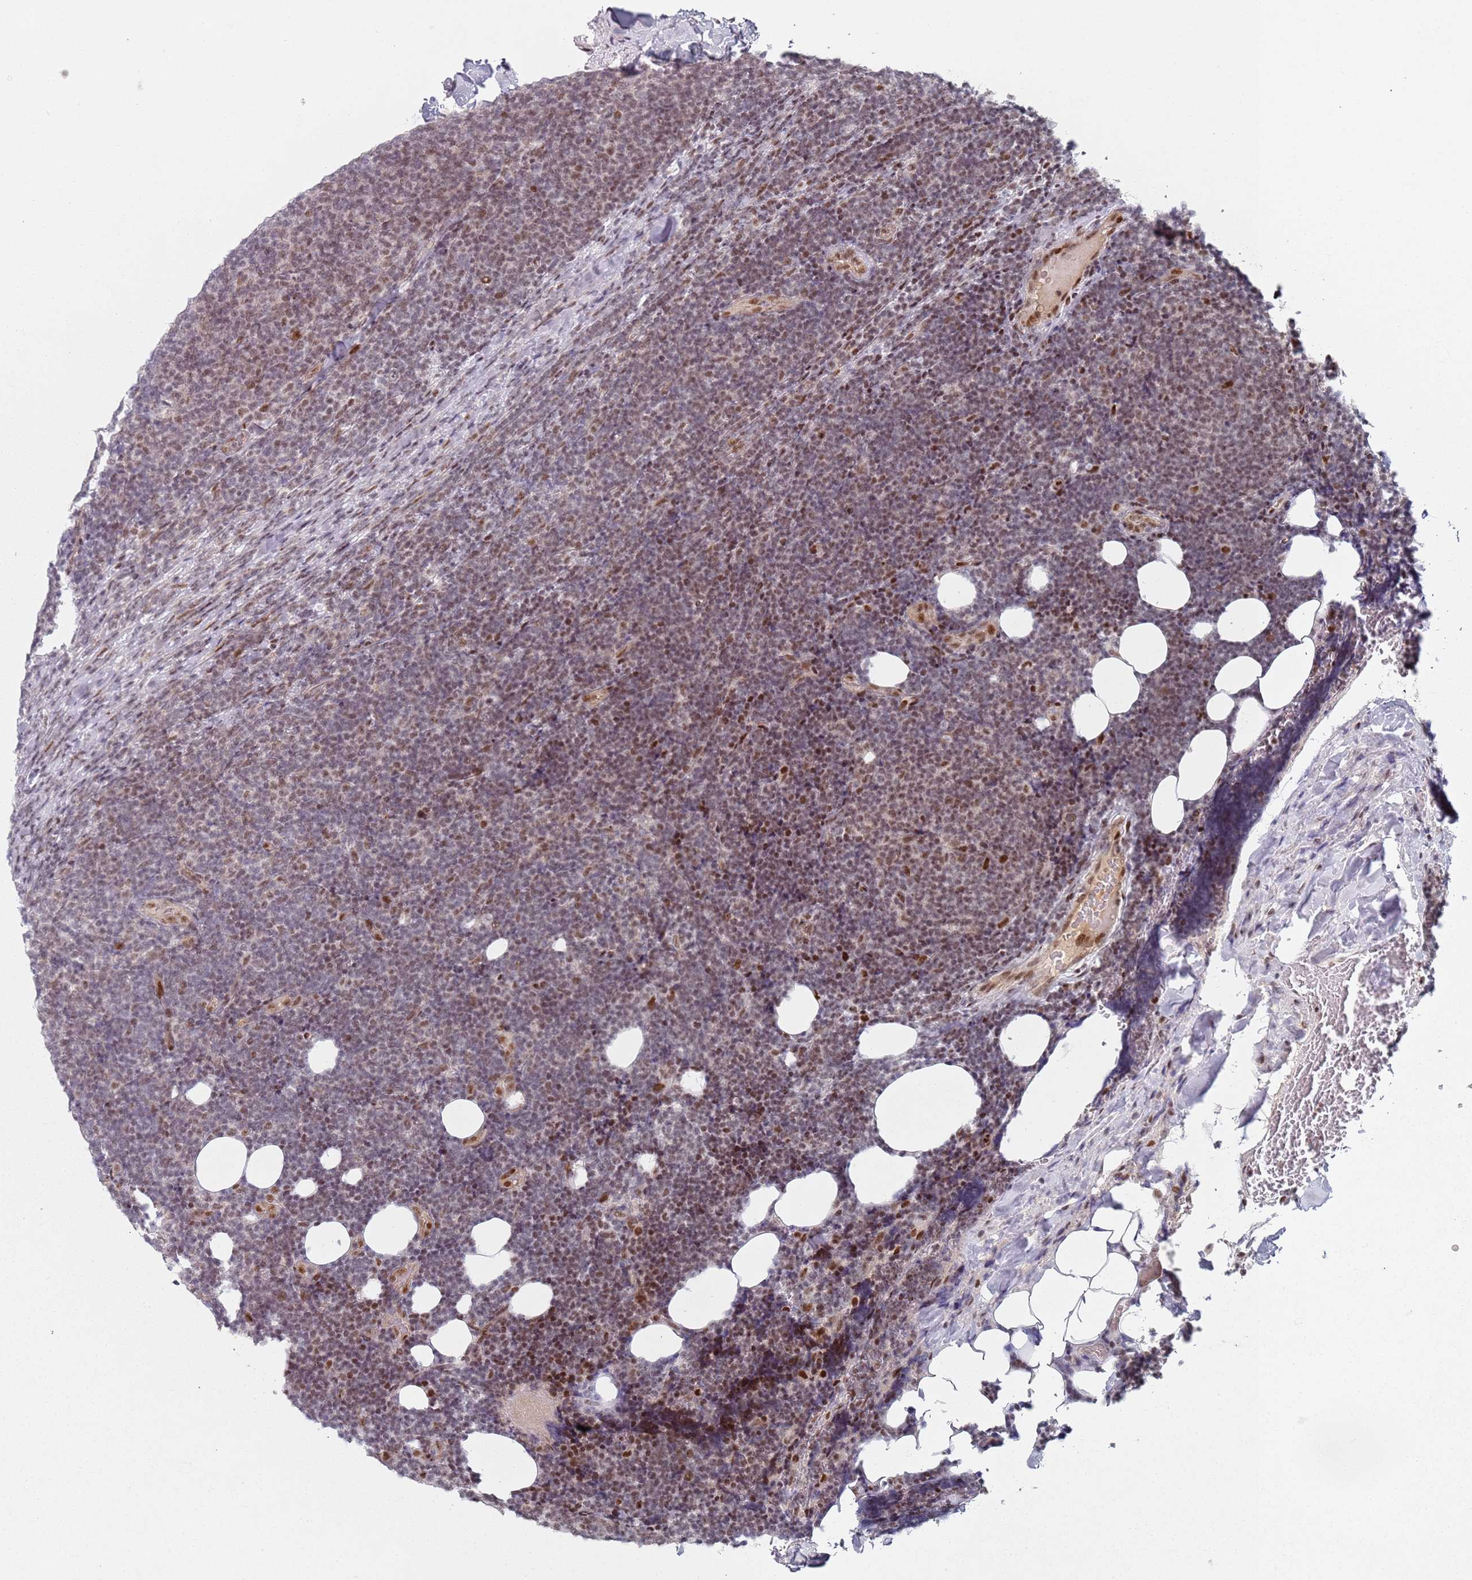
{"staining": {"intensity": "moderate", "quantity": "25%-75%", "location": "nuclear"}, "tissue": "lymphoma", "cell_type": "Tumor cells", "image_type": "cancer", "snomed": [{"axis": "morphology", "description": "Malignant lymphoma, non-Hodgkin's type, Low grade"}, {"axis": "topography", "description": "Lymph node"}], "caption": "The immunohistochemical stain highlights moderate nuclear positivity in tumor cells of lymphoma tissue. The protein is shown in brown color, while the nuclei are stained blue.", "gene": "ATF6B", "patient": {"sex": "male", "age": 66}}